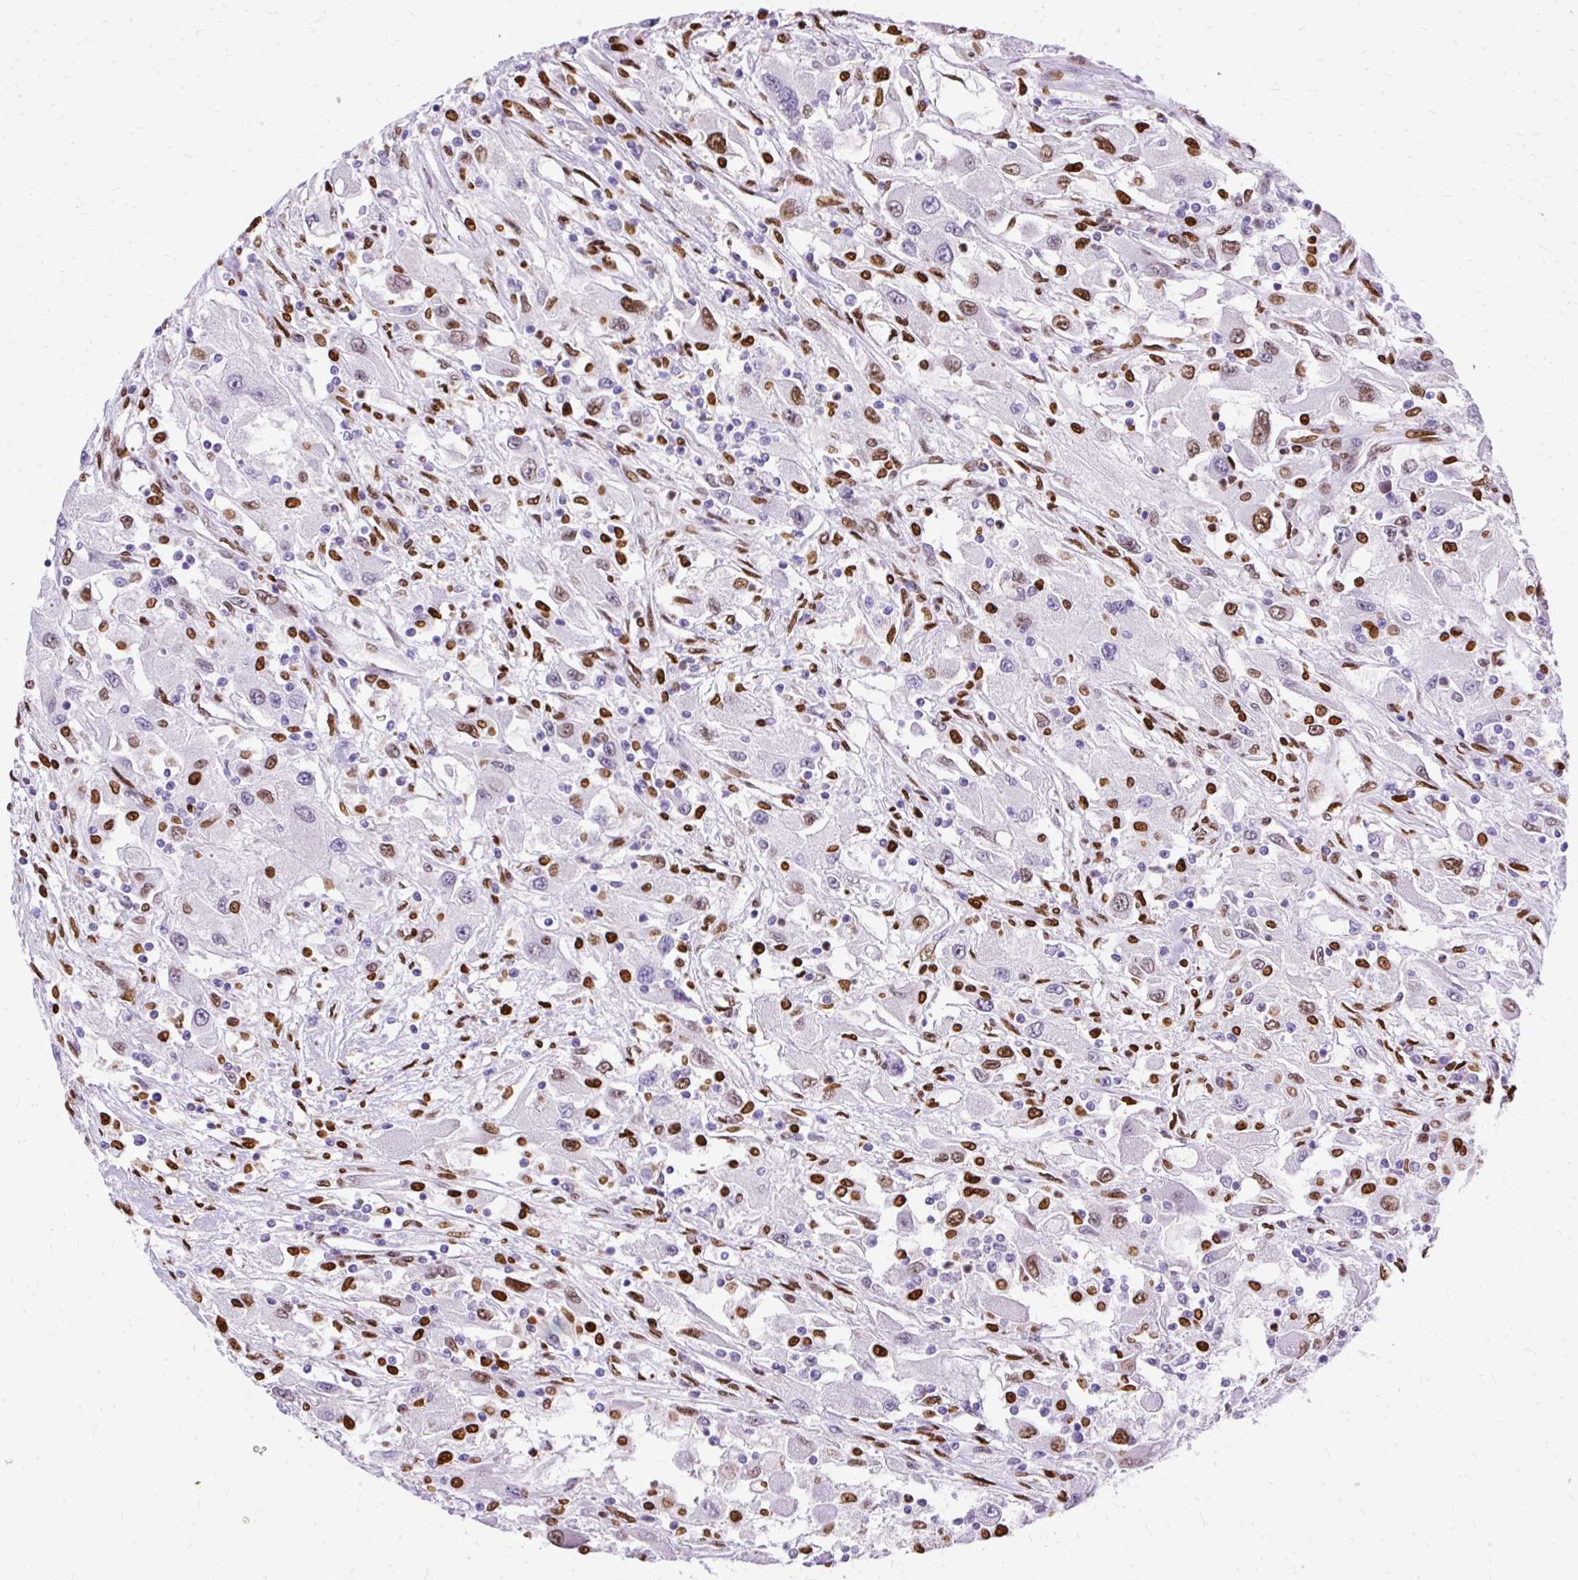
{"staining": {"intensity": "moderate", "quantity": "<25%", "location": "nuclear"}, "tissue": "renal cancer", "cell_type": "Tumor cells", "image_type": "cancer", "snomed": [{"axis": "morphology", "description": "Adenocarcinoma, NOS"}, {"axis": "topography", "description": "Kidney"}], "caption": "Immunohistochemical staining of adenocarcinoma (renal) displays low levels of moderate nuclear protein staining in approximately <25% of tumor cells.", "gene": "TMEM184C", "patient": {"sex": "female", "age": 67}}